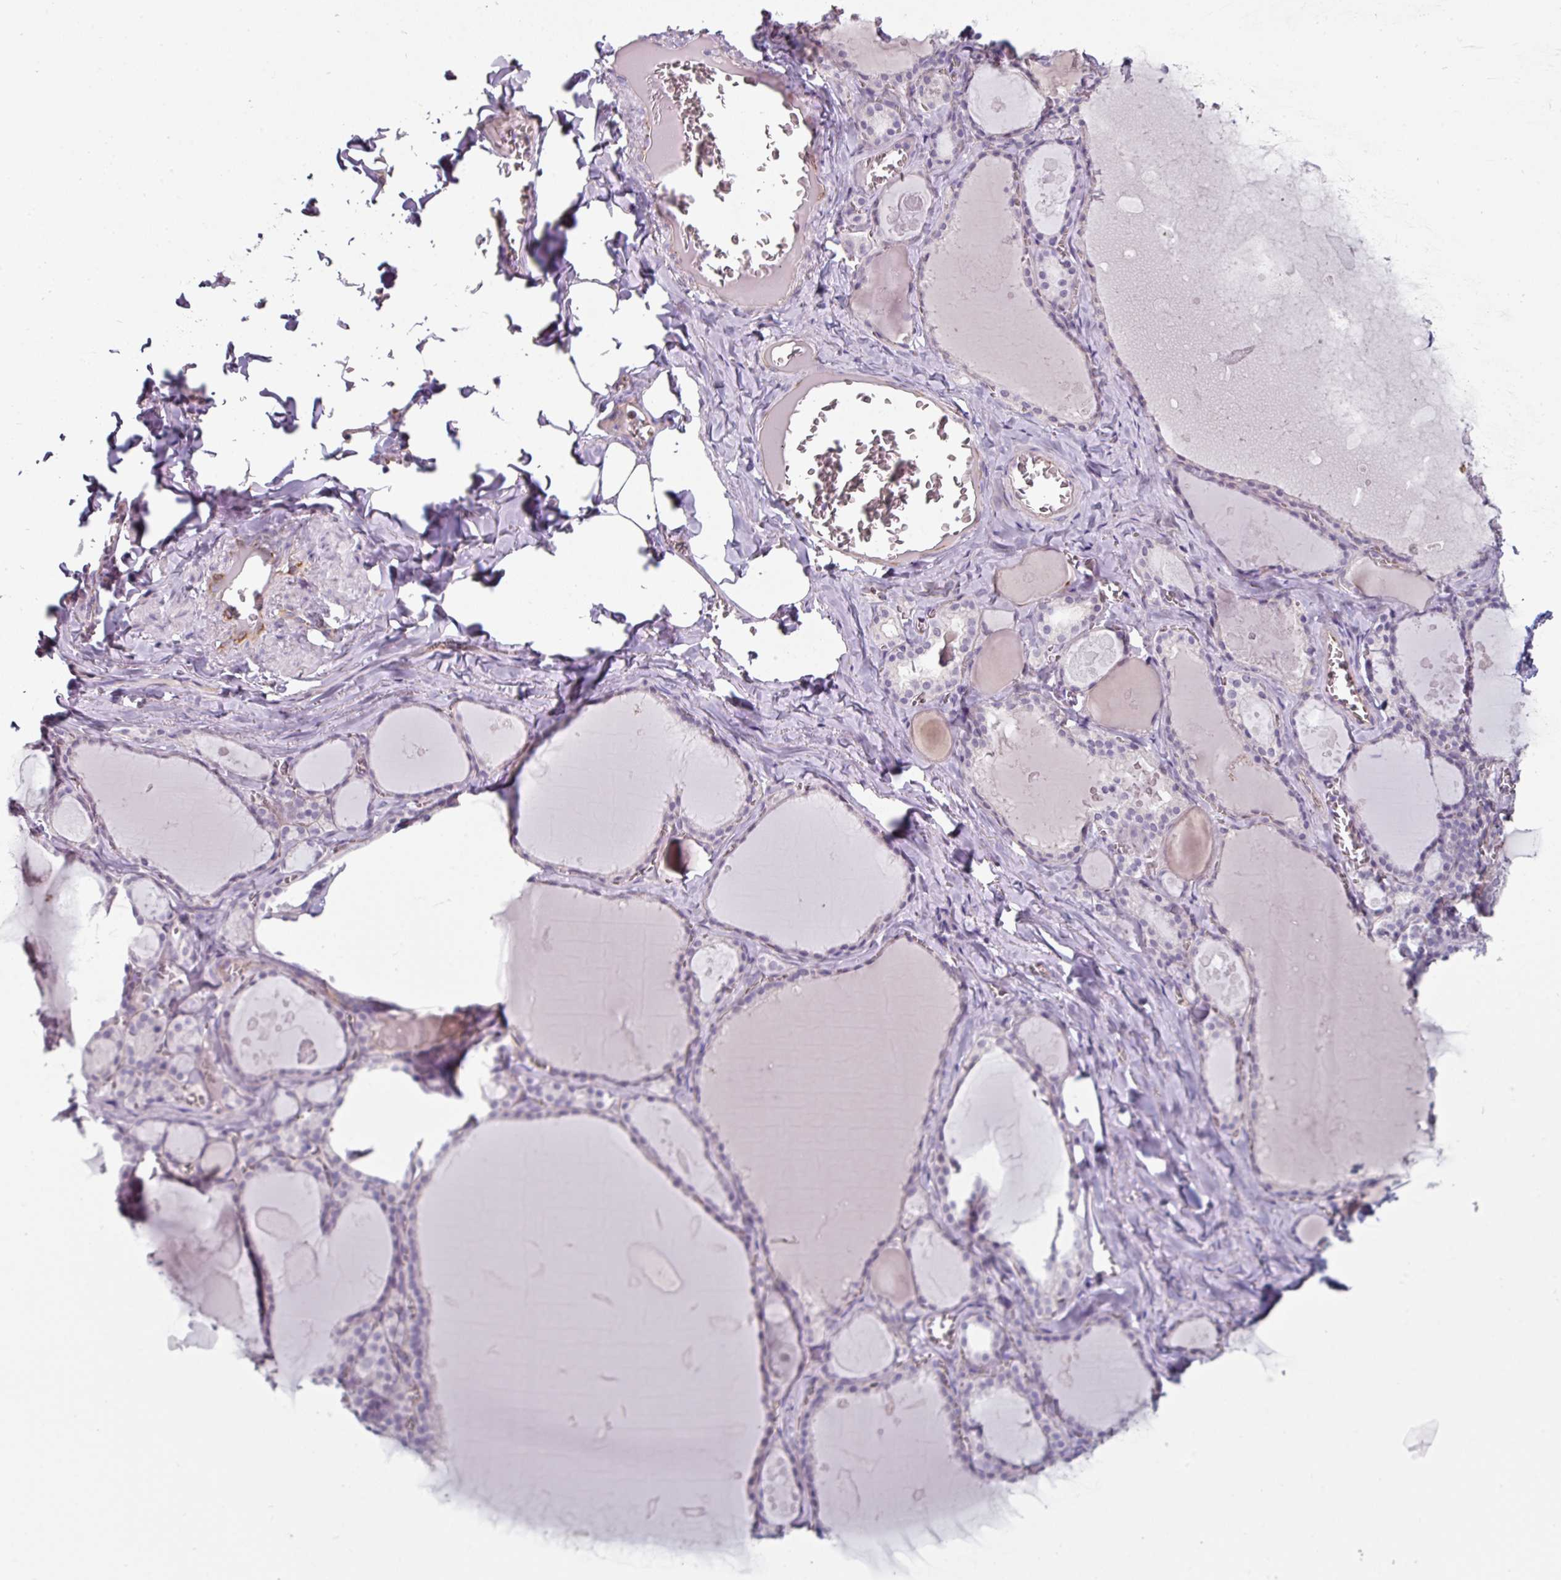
{"staining": {"intensity": "weak", "quantity": "<25%", "location": "cytoplasmic/membranous"}, "tissue": "thyroid gland", "cell_type": "Glandular cells", "image_type": "normal", "snomed": [{"axis": "morphology", "description": "Normal tissue, NOS"}, {"axis": "topography", "description": "Thyroid gland"}], "caption": "The image reveals no staining of glandular cells in normal thyroid gland. (Immunohistochemistry, brightfield microscopy, high magnification).", "gene": "EYA3", "patient": {"sex": "male", "age": 56}}